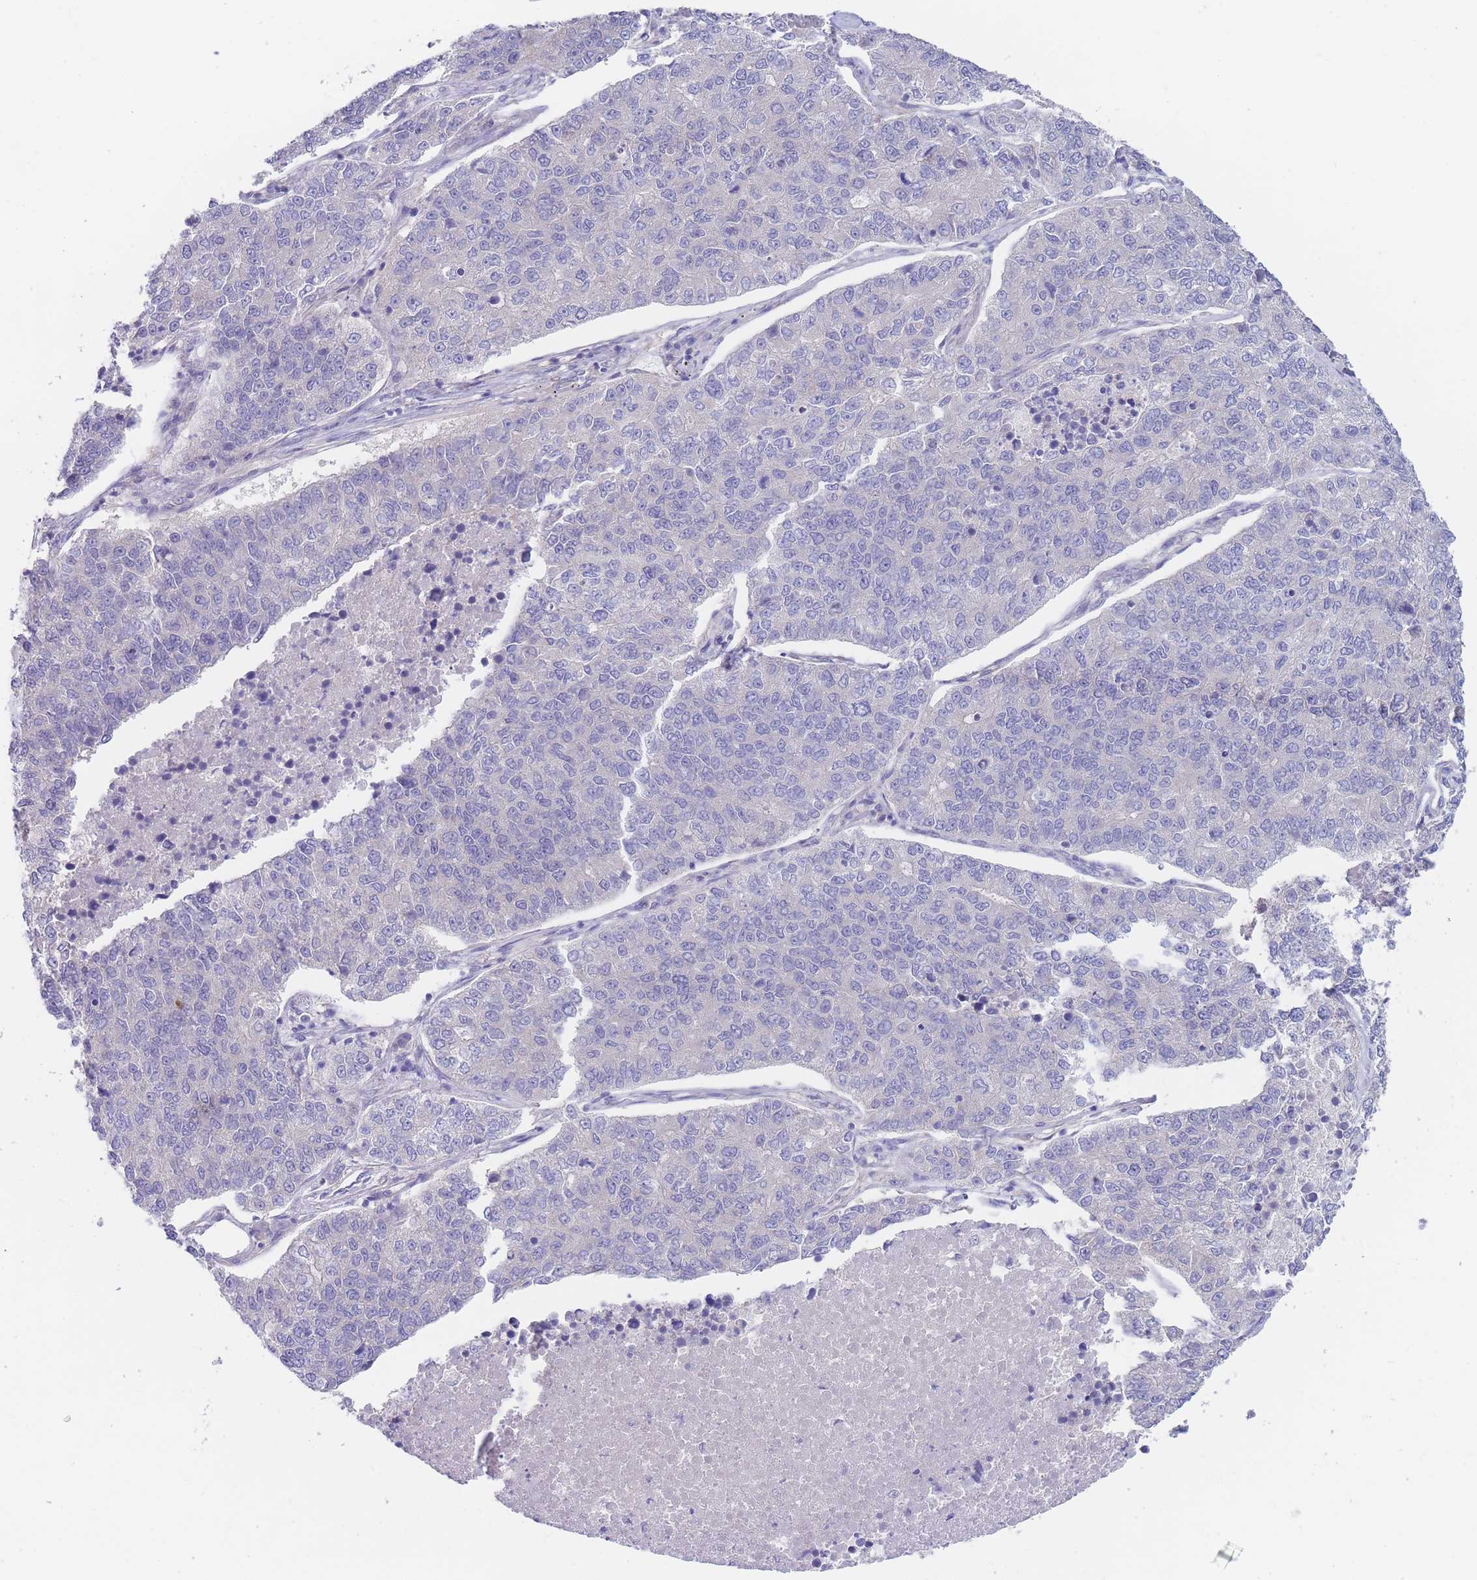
{"staining": {"intensity": "negative", "quantity": "none", "location": "none"}, "tissue": "lung cancer", "cell_type": "Tumor cells", "image_type": "cancer", "snomed": [{"axis": "morphology", "description": "Adenocarcinoma, NOS"}, {"axis": "topography", "description": "Lung"}], "caption": "This is an immunohistochemistry histopathology image of human lung cancer. There is no staining in tumor cells.", "gene": "ZNF281", "patient": {"sex": "male", "age": 49}}